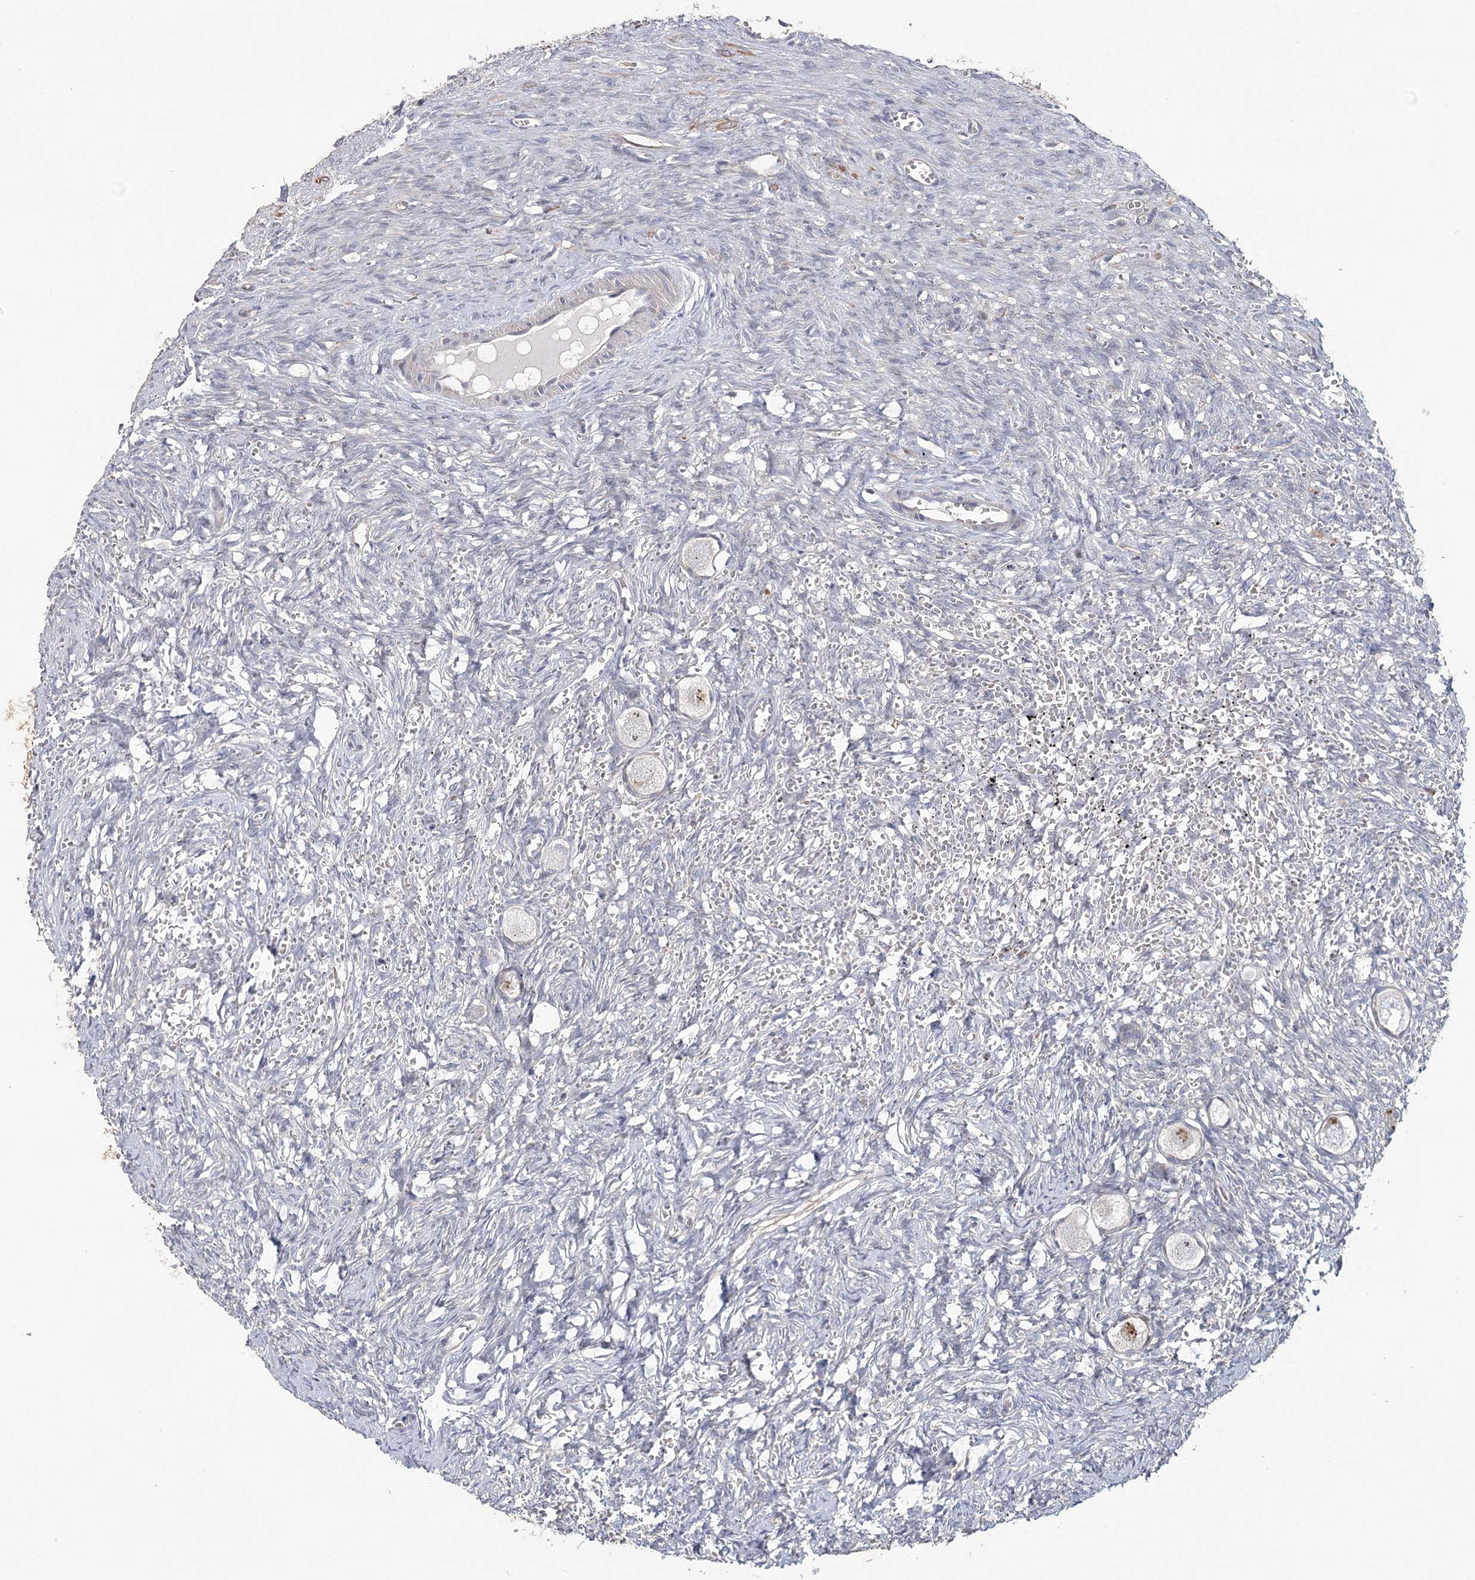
{"staining": {"intensity": "moderate", "quantity": "<25%", "location": "cytoplasmic/membranous"}, "tissue": "ovary", "cell_type": "Follicle cells", "image_type": "normal", "snomed": [{"axis": "morphology", "description": "Normal tissue, NOS"}, {"axis": "topography", "description": "Ovary"}], "caption": "Moderate cytoplasmic/membranous protein expression is present in about <25% of follicle cells in ovary. Ihc stains the protein in brown and the nuclei are stained blue.", "gene": "MAP3K13", "patient": {"sex": "female", "age": 27}}